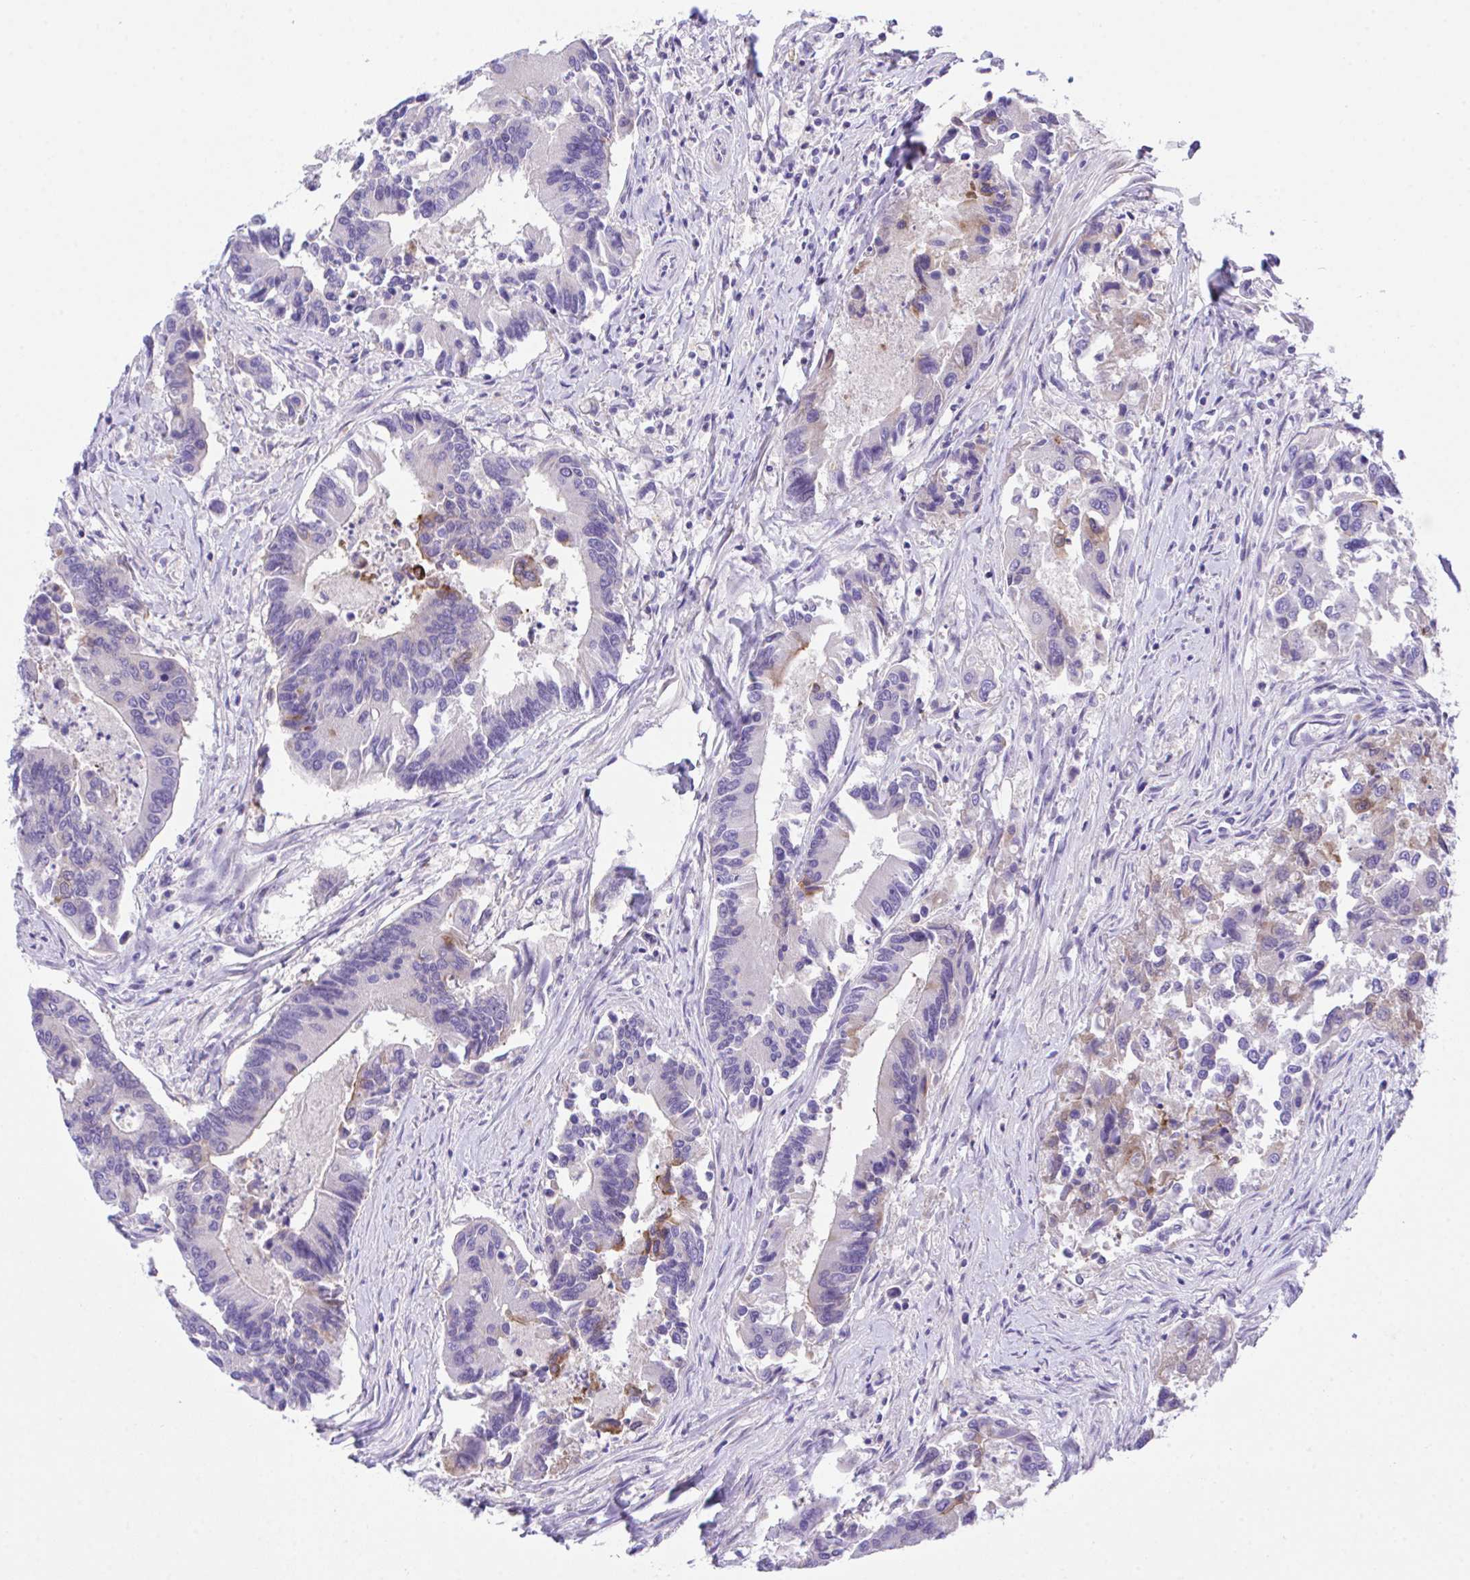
{"staining": {"intensity": "moderate", "quantity": "<25%", "location": "cytoplasmic/membranous"}, "tissue": "colorectal cancer", "cell_type": "Tumor cells", "image_type": "cancer", "snomed": [{"axis": "morphology", "description": "Adenocarcinoma, NOS"}, {"axis": "topography", "description": "Colon"}], "caption": "Brown immunohistochemical staining in colorectal cancer (adenocarcinoma) reveals moderate cytoplasmic/membranous staining in approximately <25% of tumor cells. Using DAB (3,3'-diaminobenzidine) (brown) and hematoxylin (blue) stains, captured at high magnification using brightfield microscopy.", "gene": "HOXB4", "patient": {"sex": "female", "age": 67}}